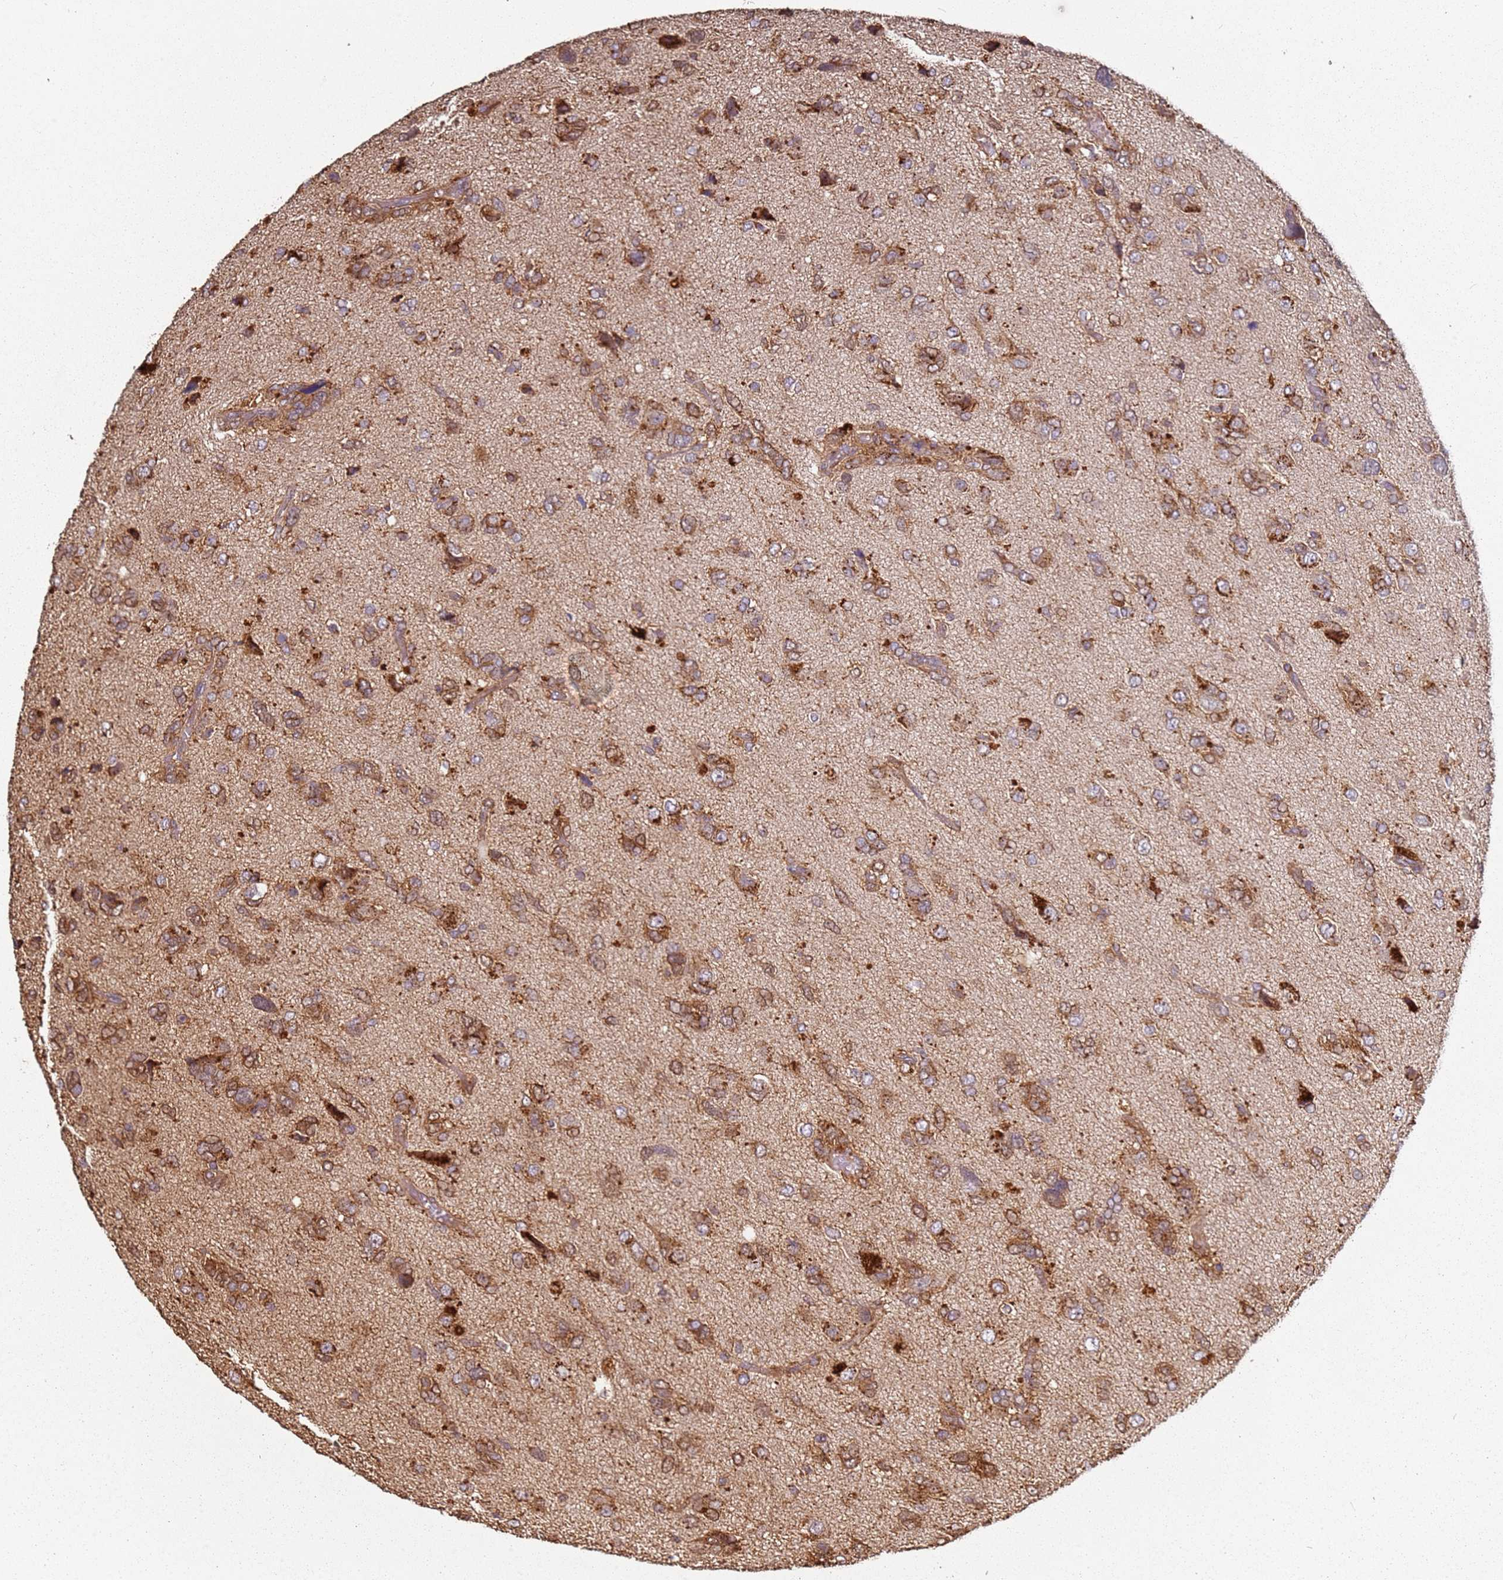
{"staining": {"intensity": "moderate", "quantity": ">75%", "location": "cytoplasmic/membranous"}, "tissue": "glioma", "cell_type": "Tumor cells", "image_type": "cancer", "snomed": [{"axis": "morphology", "description": "Glioma, malignant, High grade"}, {"axis": "topography", "description": "Brain"}], "caption": "High-power microscopy captured an IHC photomicrograph of malignant glioma (high-grade), revealing moderate cytoplasmic/membranous positivity in approximately >75% of tumor cells.", "gene": "SCGB2B2", "patient": {"sex": "female", "age": 59}}